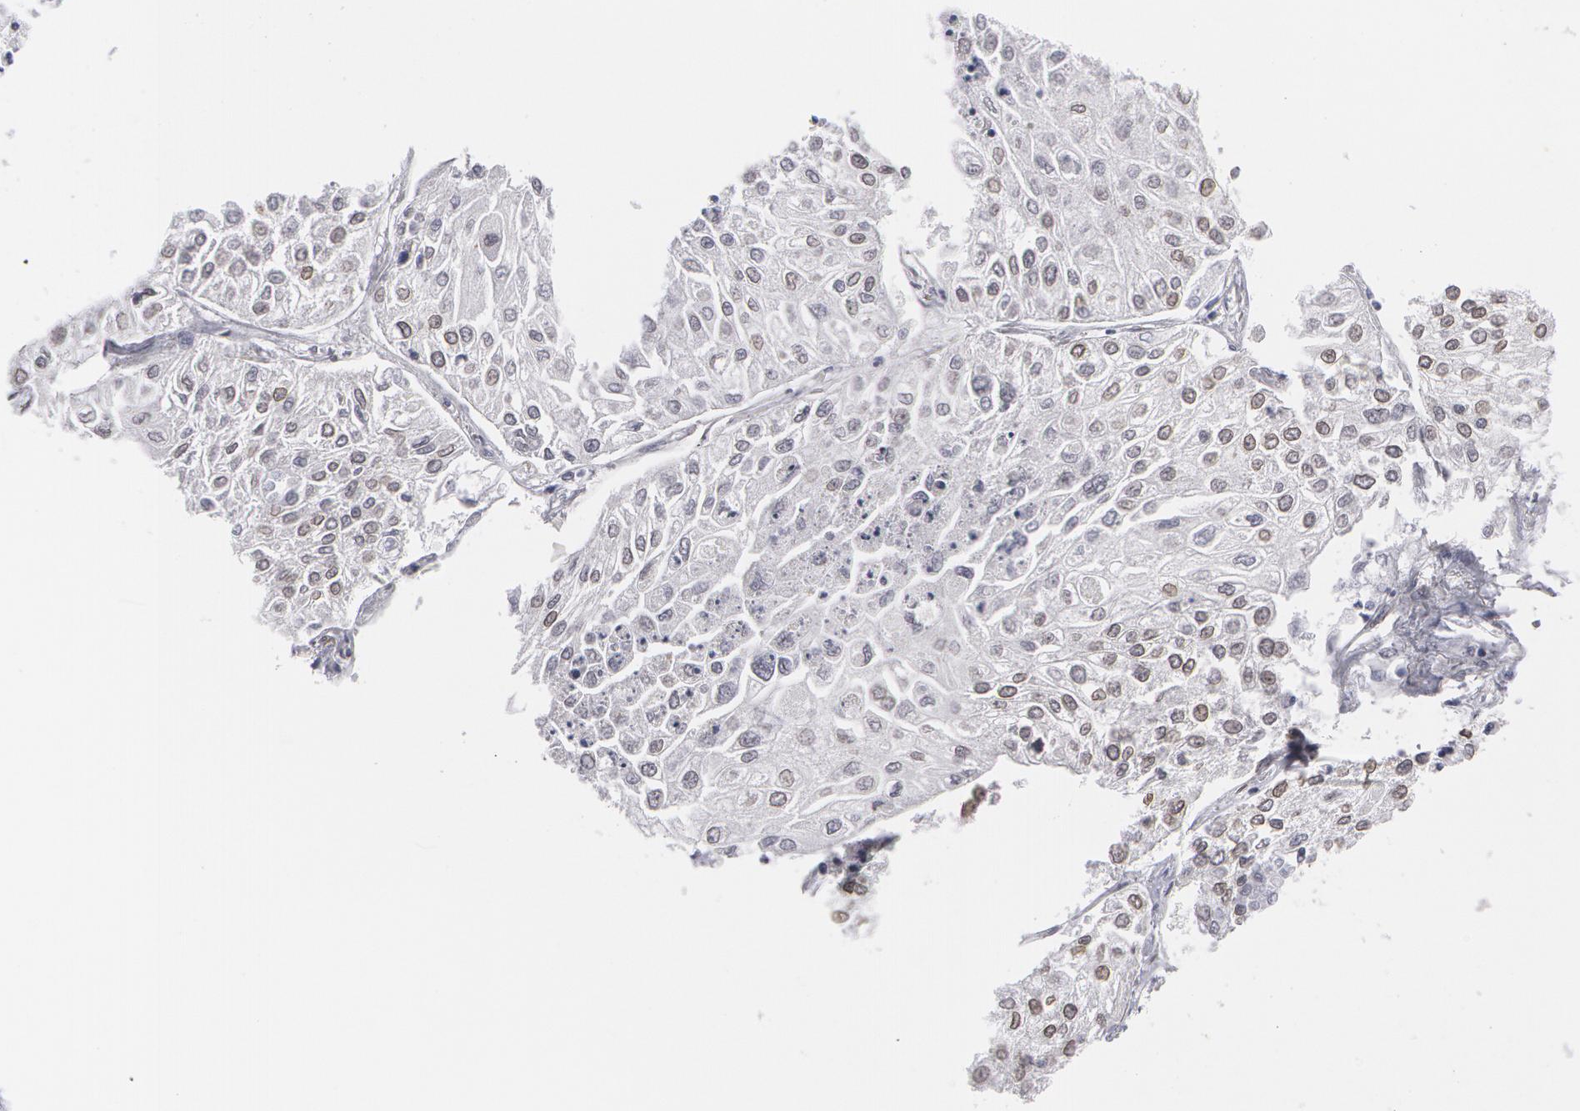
{"staining": {"intensity": "moderate", "quantity": "25%-75%", "location": "cytoplasmic/membranous"}, "tissue": "lung cancer", "cell_type": "Tumor cells", "image_type": "cancer", "snomed": [{"axis": "morphology", "description": "Squamous cell carcinoma, NOS"}, {"axis": "topography", "description": "Lung"}], "caption": "DAB (3,3'-diaminobenzidine) immunohistochemical staining of human squamous cell carcinoma (lung) reveals moderate cytoplasmic/membranous protein positivity in about 25%-75% of tumor cells.", "gene": "EMD", "patient": {"sex": "male", "age": 75}}